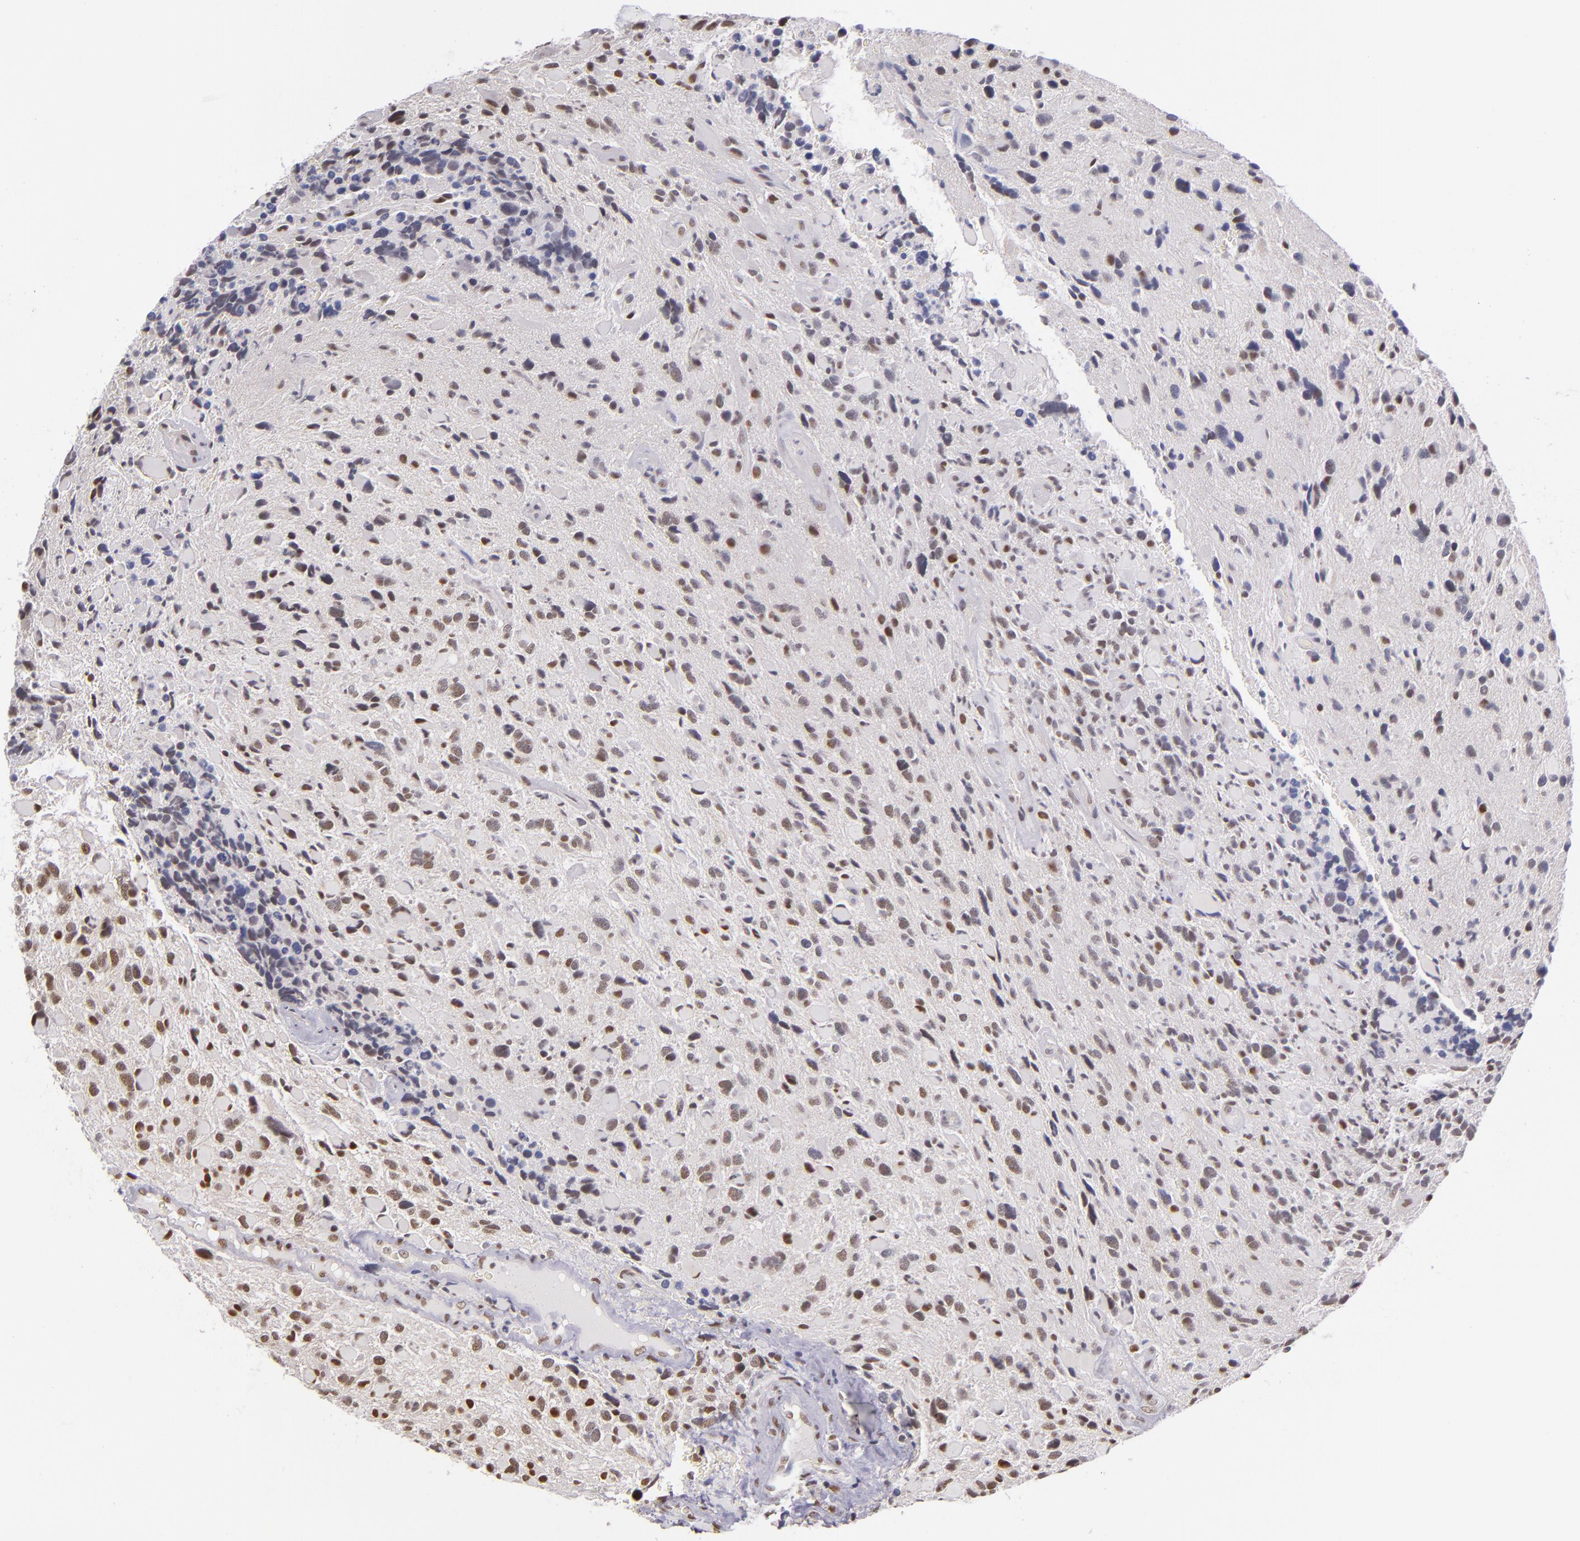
{"staining": {"intensity": "weak", "quantity": "25%-75%", "location": "nuclear"}, "tissue": "glioma", "cell_type": "Tumor cells", "image_type": "cancer", "snomed": [{"axis": "morphology", "description": "Glioma, malignant, High grade"}, {"axis": "topography", "description": "Brain"}], "caption": "This is an image of IHC staining of glioma, which shows weak expression in the nuclear of tumor cells.", "gene": "NCOR2", "patient": {"sex": "female", "age": 37}}